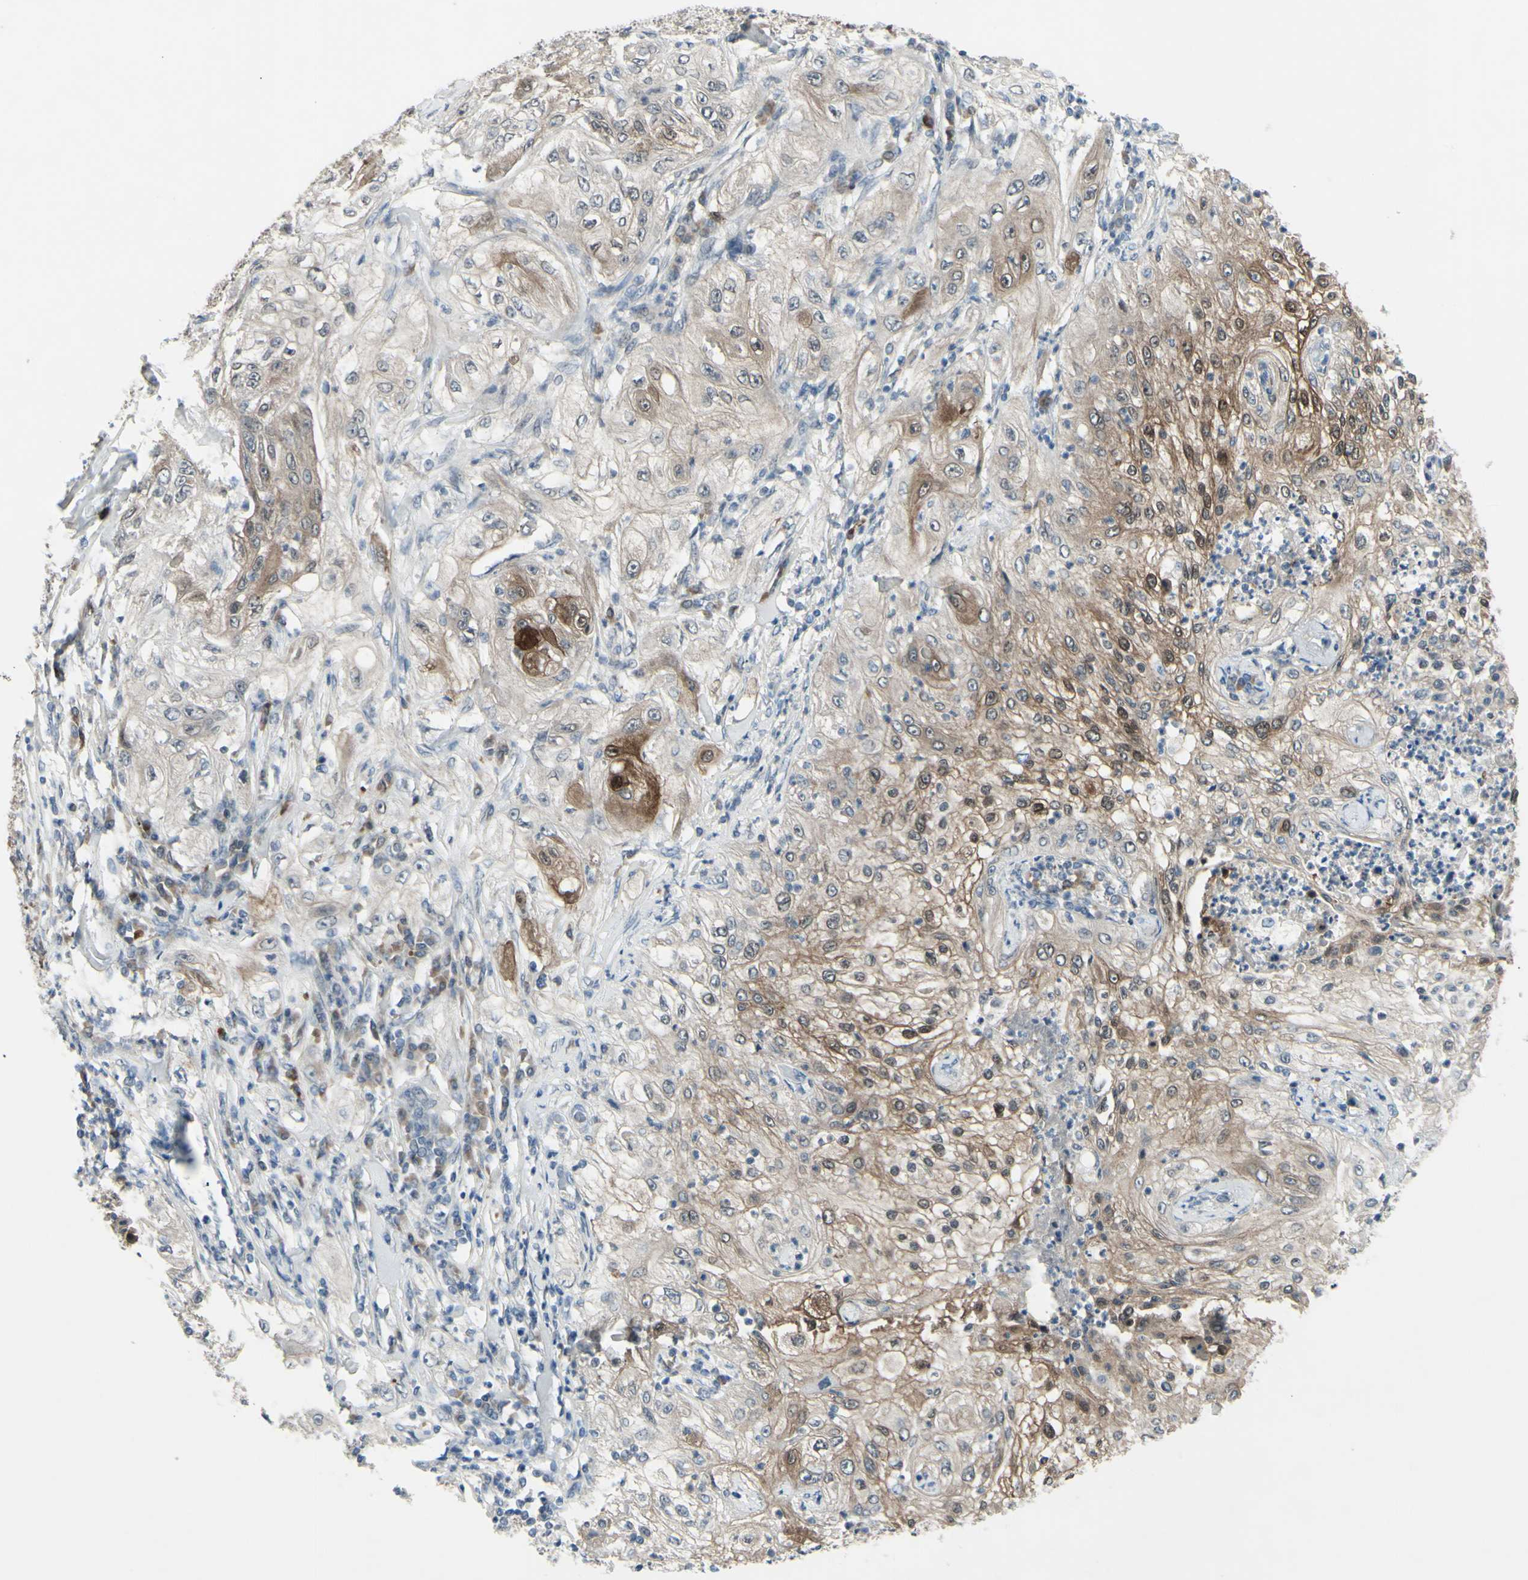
{"staining": {"intensity": "moderate", "quantity": "25%-75%", "location": "cytoplasmic/membranous"}, "tissue": "lung cancer", "cell_type": "Tumor cells", "image_type": "cancer", "snomed": [{"axis": "morphology", "description": "Inflammation, NOS"}, {"axis": "morphology", "description": "Squamous cell carcinoma, NOS"}, {"axis": "topography", "description": "Lymph node"}, {"axis": "topography", "description": "Soft tissue"}, {"axis": "topography", "description": "Lung"}], "caption": "Brown immunohistochemical staining in human lung cancer displays moderate cytoplasmic/membranous staining in about 25%-75% of tumor cells.", "gene": "ETNK1", "patient": {"sex": "male", "age": 66}}